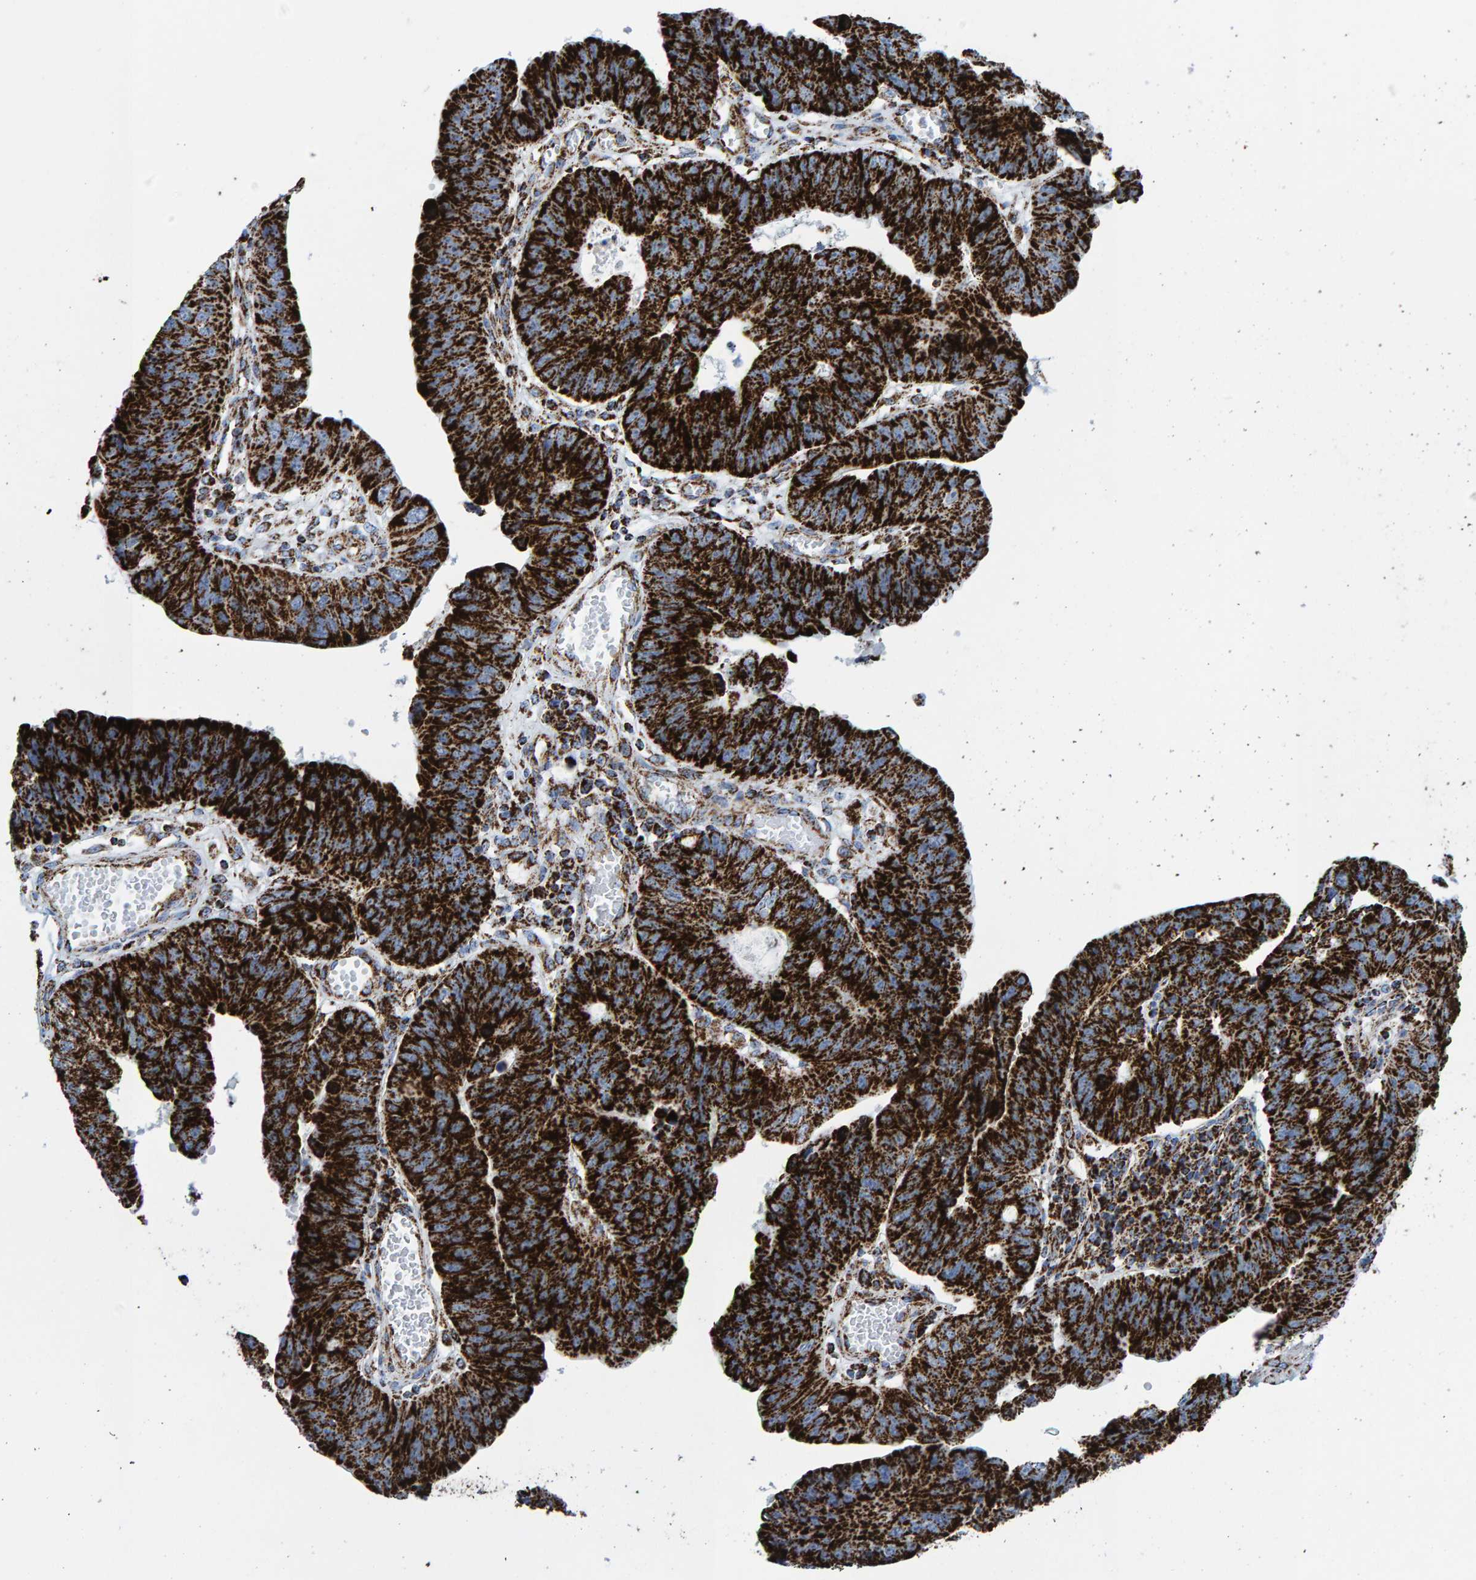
{"staining": {"intensity": "strong", "quantity": ">75%", "location": "cytoplasmic/membranous"}, "tissue": "stomach cancer", "cell_type": "Tumor cells", "image_type": "cancer", "snomed": [{"axis": "morphology", "description": "Adenocarcinoma, NOS"}, {"axis": "topography", "description": "Stomach"}], "caption": "Protein staining of stomach cancer tissue displays strong cytoplasmic/membranous expression in approximately >75% of tumor cells.", "gene": "ENSG00000262660", "patient": {"sex": "male", "age": 59}}